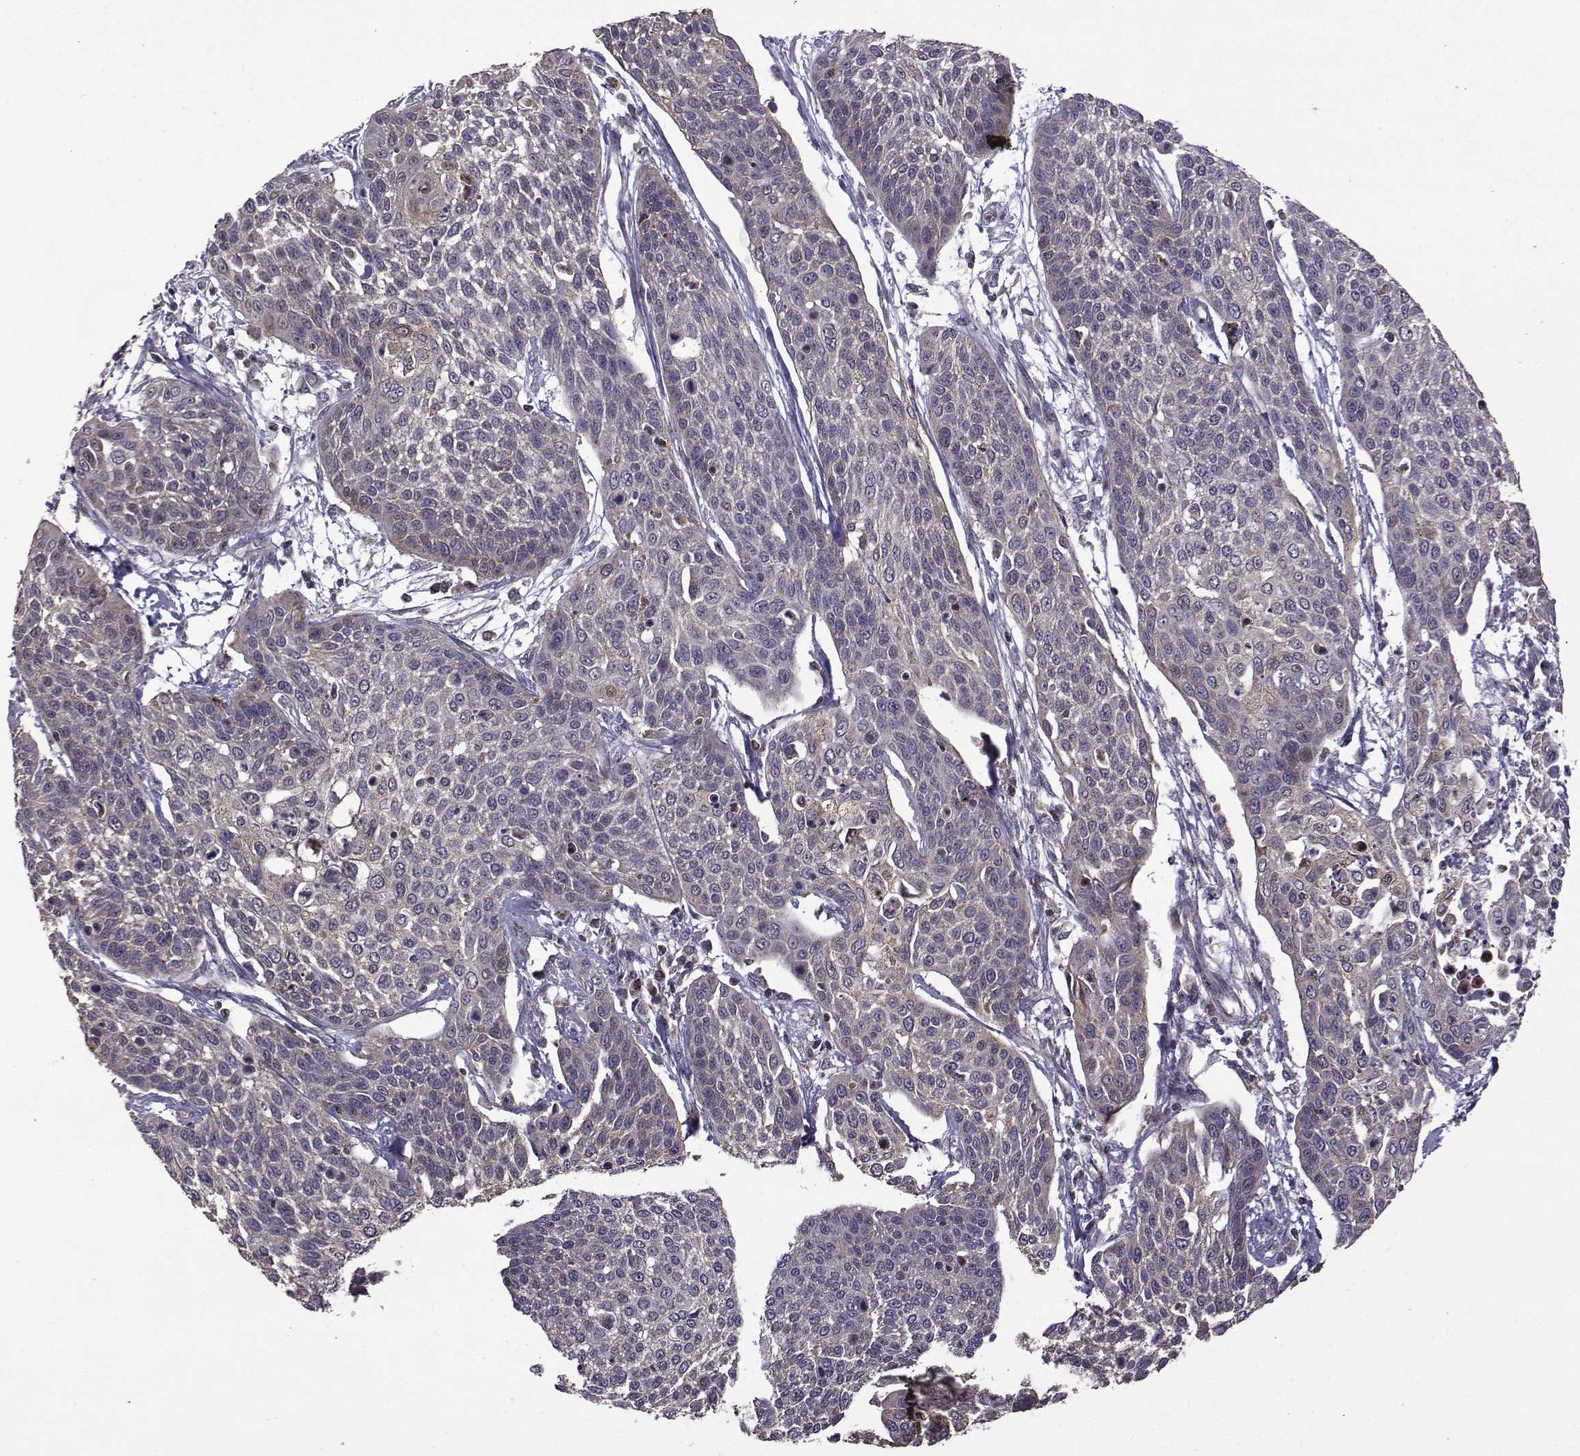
{"staining": {"intensity": "negative", "quantity": "none", "location": "none"}, "tissue": "cervical cancer", "cell_type": "Tumor cells", "image_type": "cancer", "snomed": [{"axis": "morphology", "description": "Squamous cell carcinoma, NOS"}, {"axis": "topography", "description": "Cervix"}], "caption": "This is an immunohistochemistry (IHC) micrograph of cervical squamous cell carcinoma. There is no positivity in tumor cells.", "gene": "TAB2", "patient": {"sex": "female", "age": 34}}